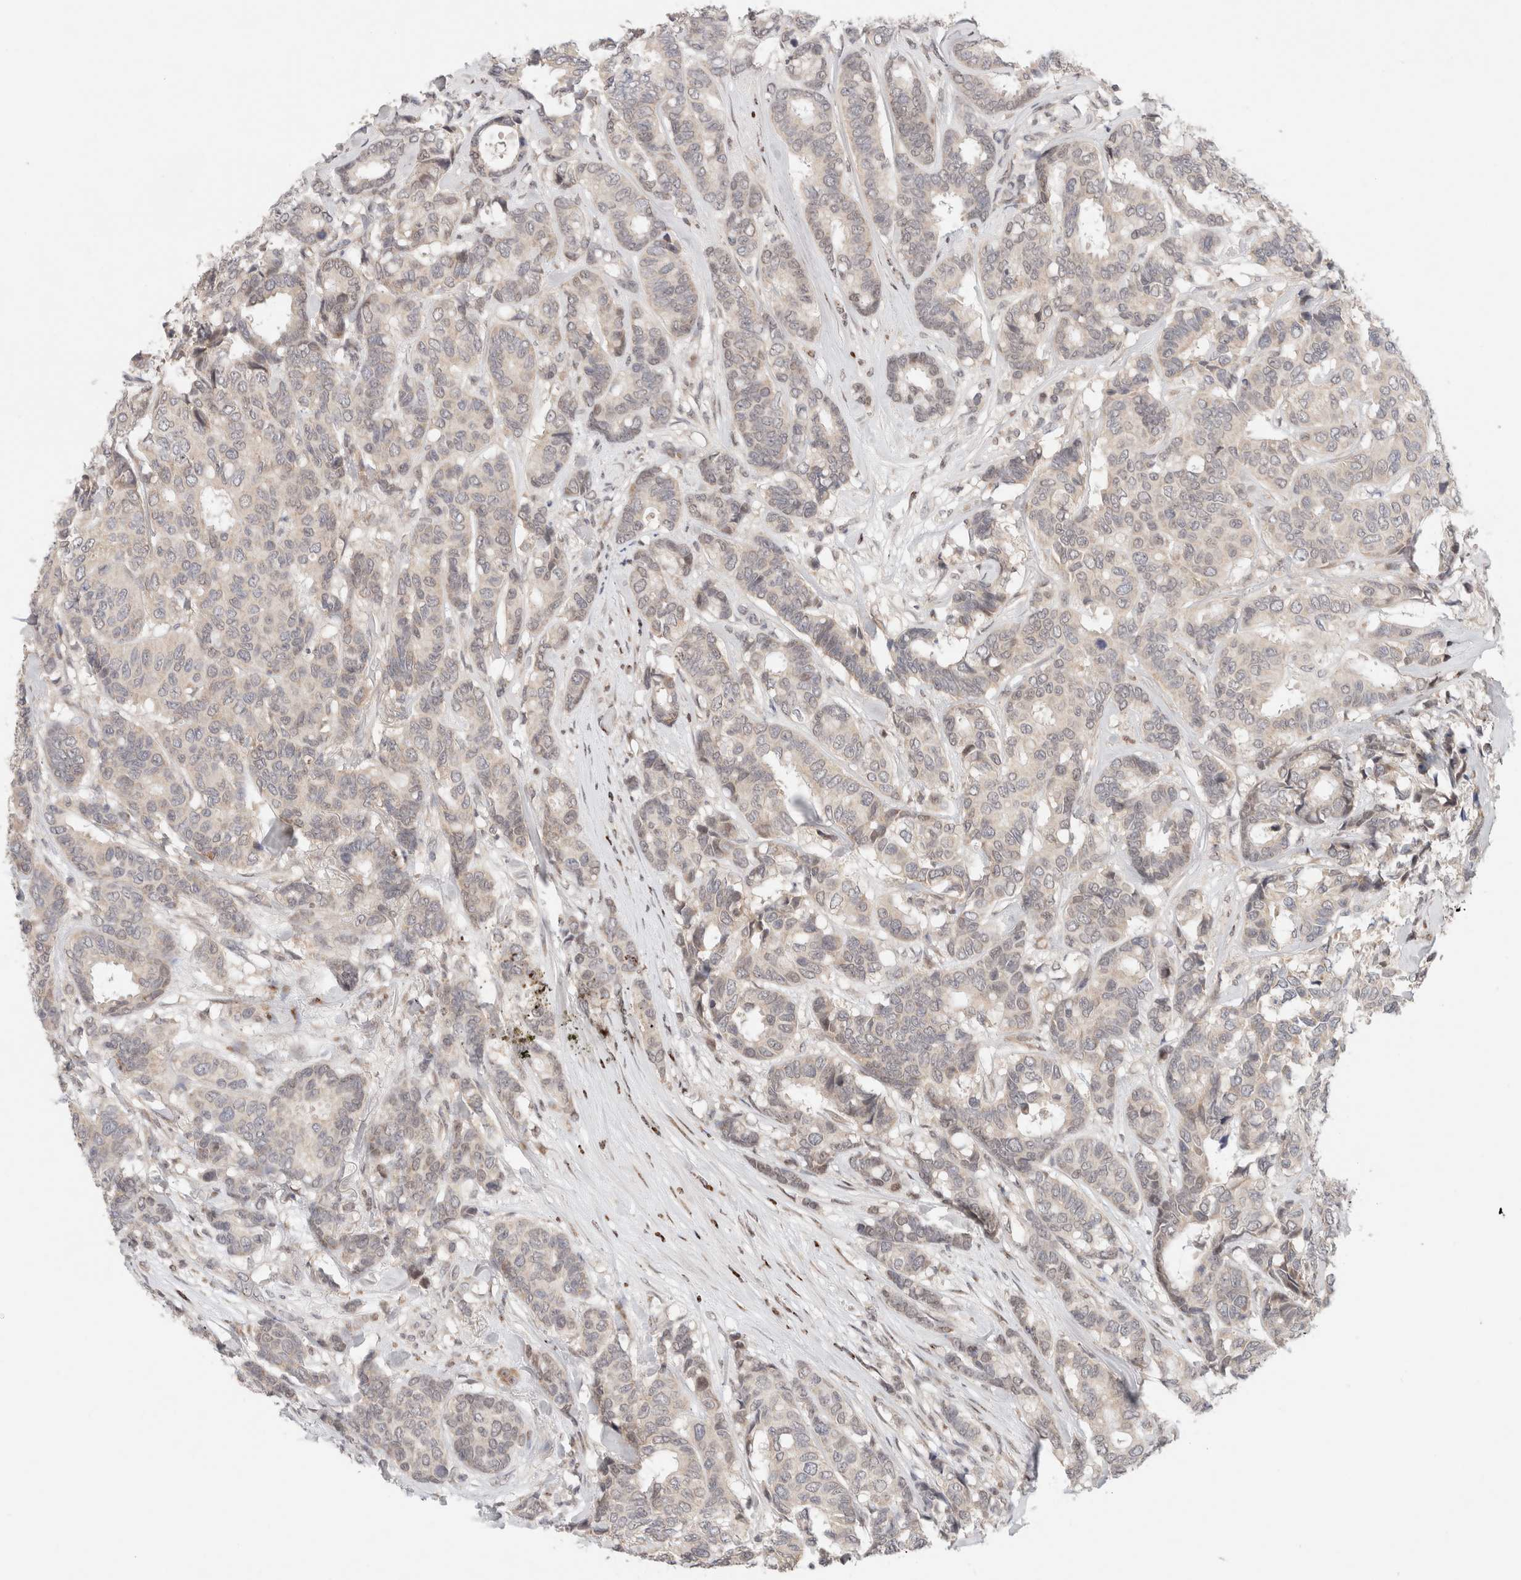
{"staining": {"intensity": "negative", "quantity": "none", "location": "none"}, "tissue": "breast cancer", "cell_type": "Tumor cells", "image_type": "cancer", "snomed": [{"axis": "morphology", "description": "Duct carcinoma"}, {"axis": "topography", "description": "Breast"}], "caption": "An image of human breast cancer (intraductal carcinoma) is negative for staining in tumor cells. Brightfield microscopy of IHC stained with DAB (brown) and hematoxylin (blue), captured at high magnification.", "gene": "ERI3", "patient": {"sex": "female", "age": 87}}